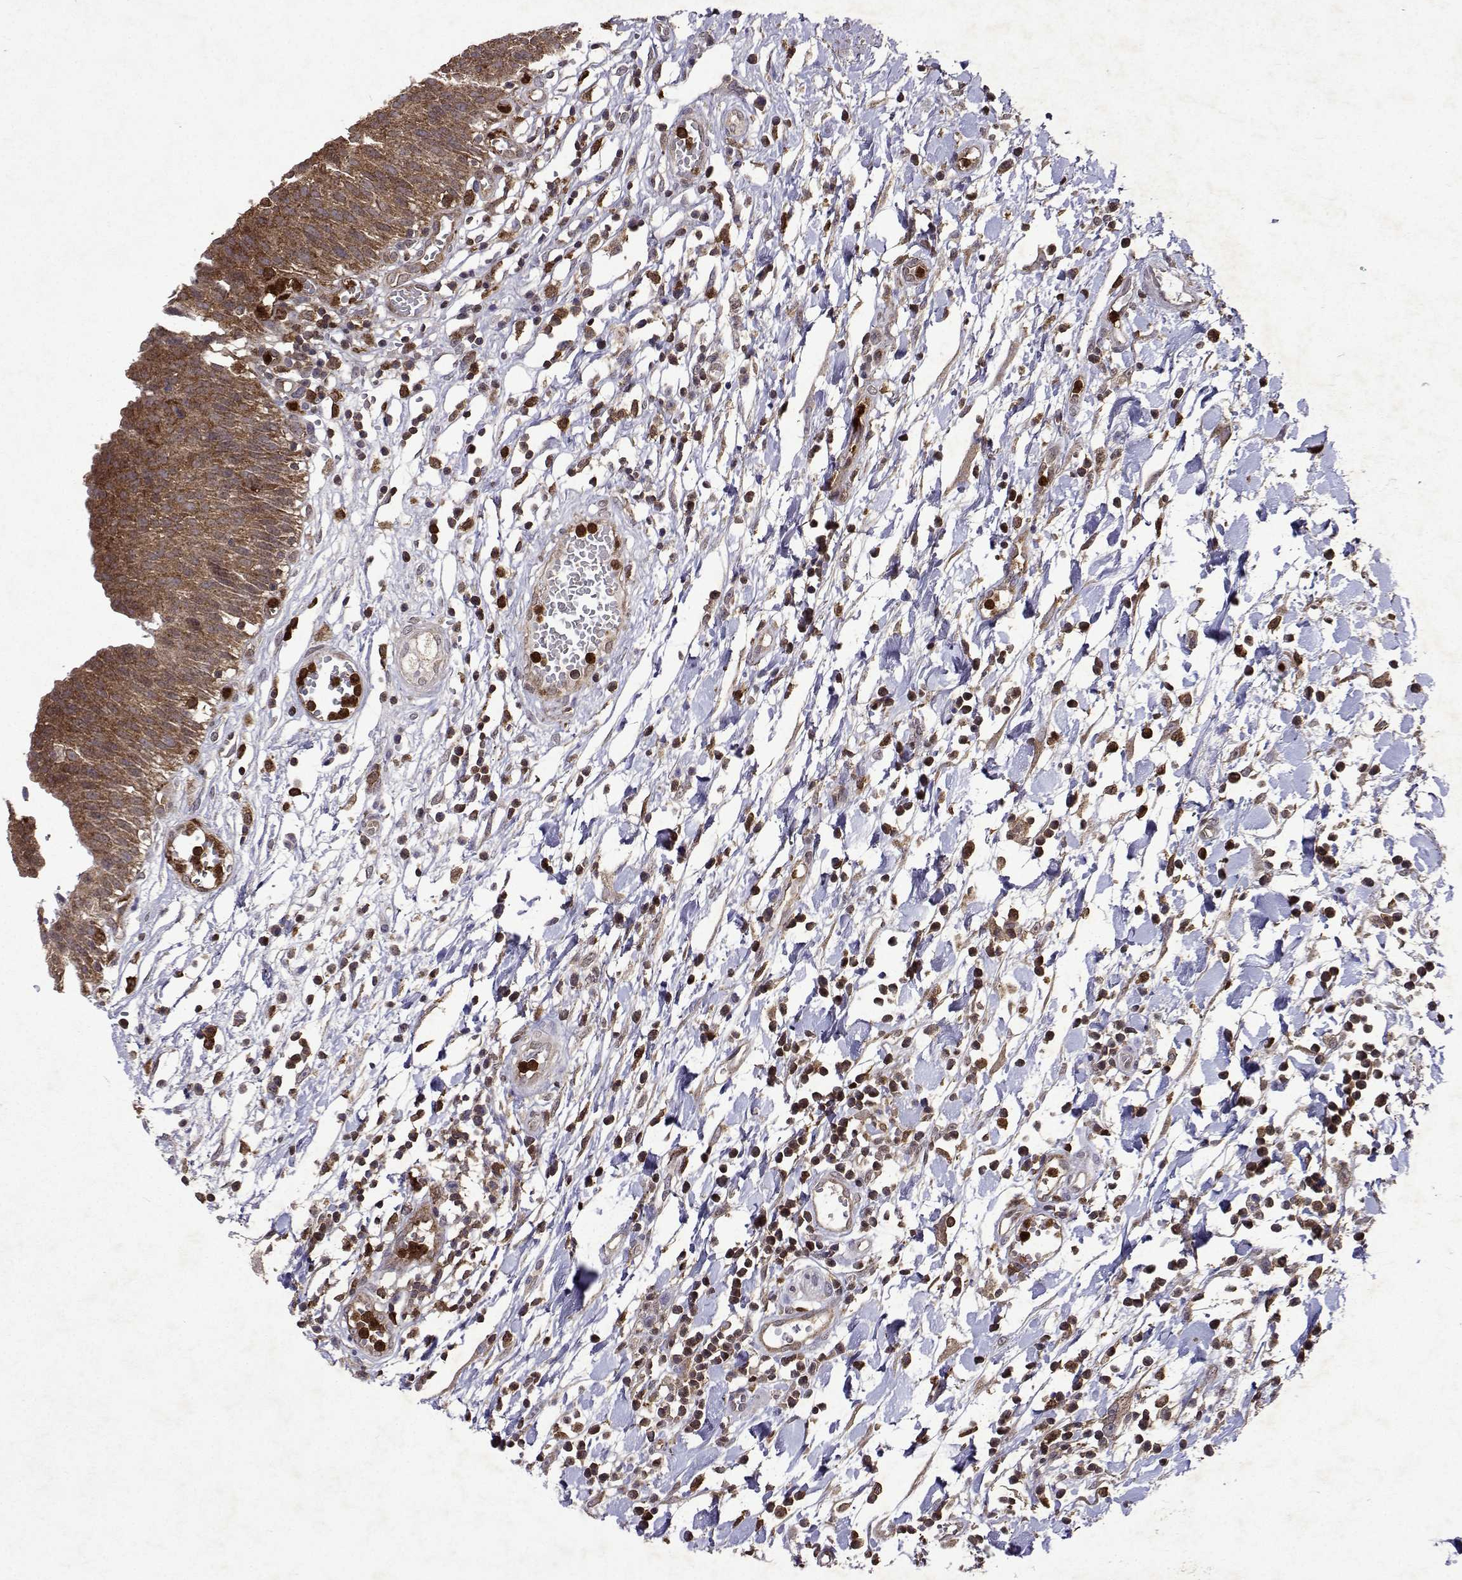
{"staining": {"intensity": "moderate", "quantity": ">75%", "location": "cytoplasmic/membranous"}, "tissue": "urinary bladder", "cell_type": "Urothelial cells", "image_type": "normal", "snomed": [{"axis": "morphology", "description": "Normal tissue, NOS"}, {"axis": "topography", "description": "Urinary bladder"}], "caption": "The micrograph shows a brown stain indicating the presence of a protein in the cytoplasmic/membranous of urothelial cells in urinary bladder. The staining was performed using DAB, with brown indicating positive protein expression. Nuclei are stained blue with hematoxylin.", "gene": "APAF1", "patient": {"sex": "male", "age": 64}}